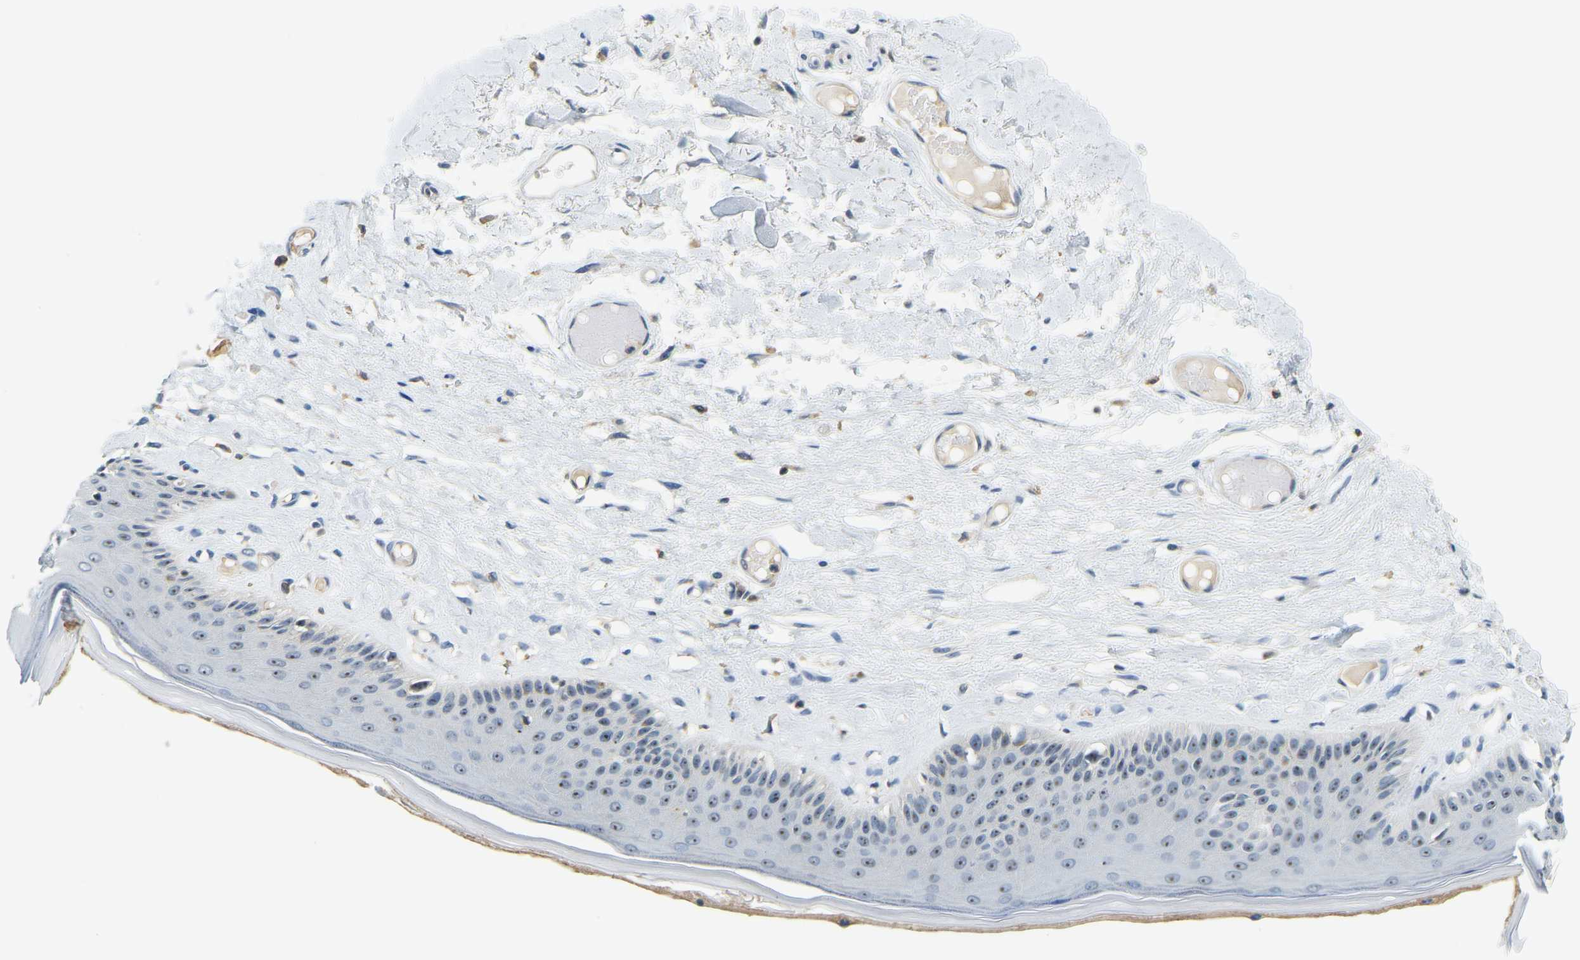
{"staining": {"intensity": "weak", "quantity": "25%-75%", "location": "nuclear"}, "tissue": "skin", "cell_type": "Epidermal cells", "image_type": "normal", "snomed": [{"axis": "morphology", "description": "Normal tissue, NOS"}, {"axis": "topography", "description": "Vulva"}], "caption": "IHC photomicrograph of benign skin: skin stained using immunohistochemistry demonstrates low levels of weak protein expression localized specifically in the nuclear of epidermal cells, appearing as a nuclear brown color.", "gene": "RRP1", "patient": {"sex": "female", "age": 73}}